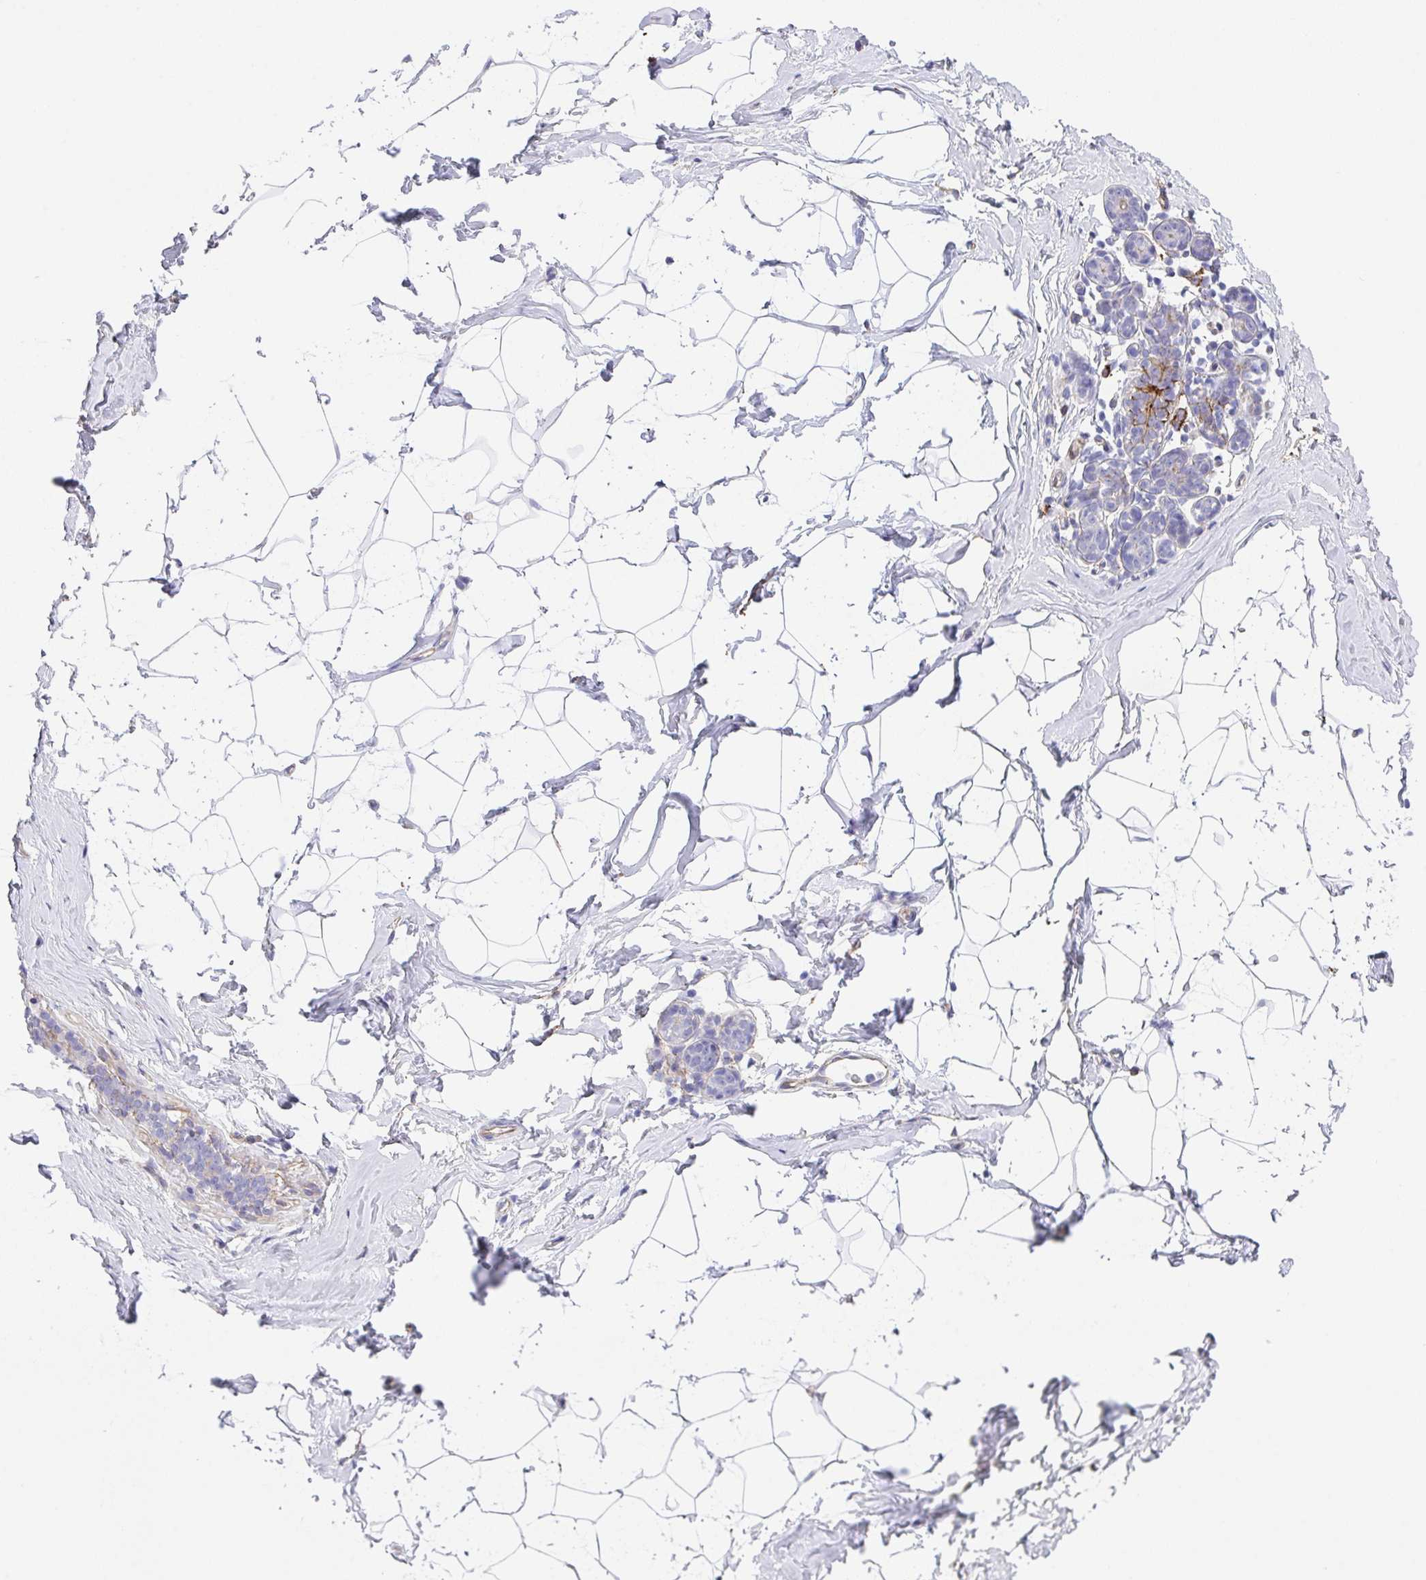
{"staining": {"intensity": "negative", "quantity": "none", "location": "none"}, "tissue": "breast", "cell_type": "Adipocytes", "image_type": "normal", "snomed": [{"axis": "morphology", "description": "Normal tissue, NOS"}, {"axis": "topography", "description": "Breast"}], "caption": "This histopathology image is of normal breast stained with immunohistochemistry to label a protein in brown with the nuclei are counter-stained blue. There is no positivity in adipocytes.", "gene": "DBN1", "patient": {"sex": "female", "age": 32}}